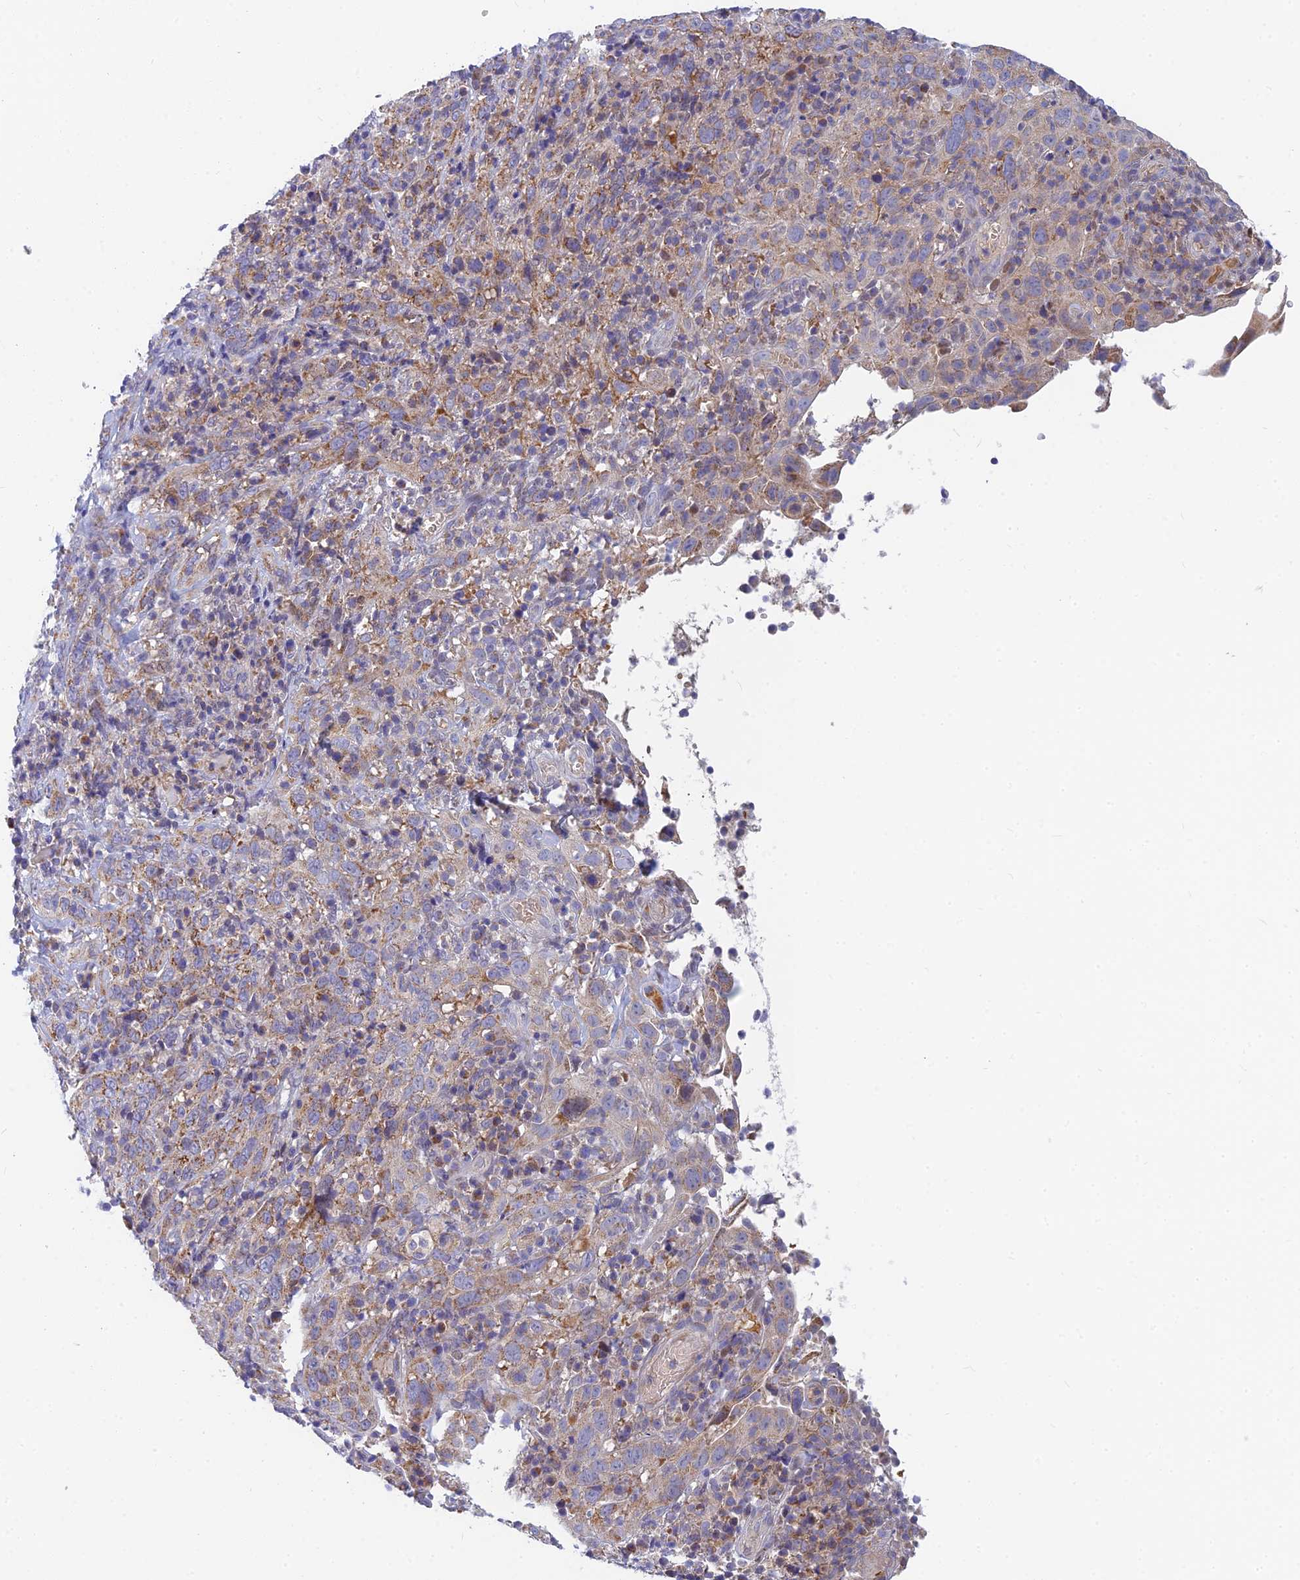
{"staining": {"intensity": "weak", "quantity": "25%-75%", "location": "cytoplasmic/membranous"}, "tissue": "cervical cancer", "cell_type": "Tumor cells", "image_type": "cancer", "snomed": [{"axis": "morphology", "description": "Squamous cell carcinoma, NOS"}, {"axis": "topography", "description": "Cervix"}], "caption": "This micrograph shows immunohistochemistry staining of human squamous cell carcinoma (cervical), with low weak cytoplasmic/membranous positivity in about 25%-75% of tumor cells.", "gene": "CACNA1B", "patient": {"sex": "female", "age": 46}}